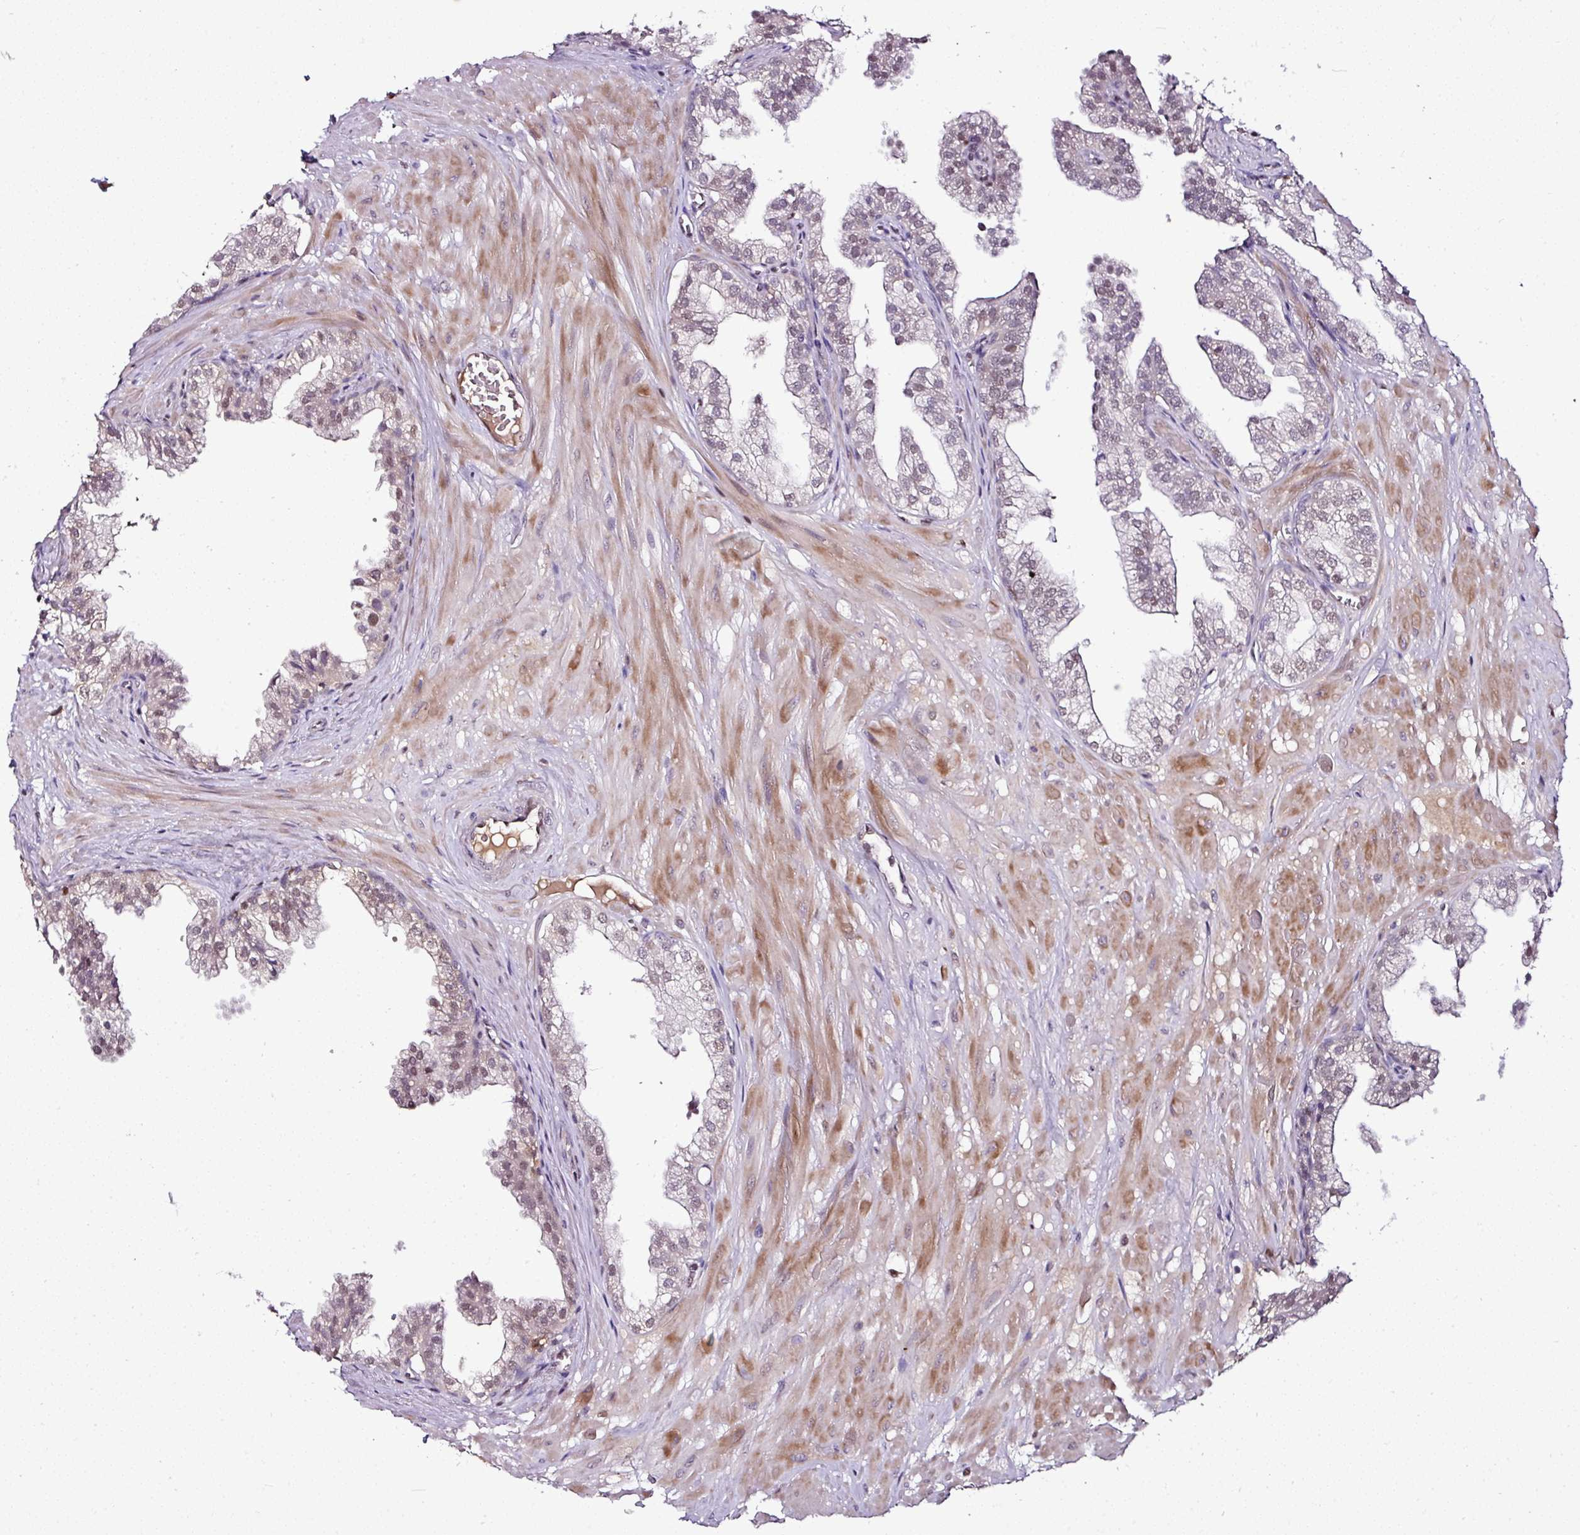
{"staining": {"intensity": "weak", "quantity": "25%-75%", "location": "nuclear"}, "tissue": "prostate", "cell_type": "Glandular cells", "image_type": "normal", "snomed": [{"axis": "morphology", "description": "Normal tissue, NOS"}, {"axis": "topography", "description": "Prostate"}, {"axis": "topography", "description": "Peripheral nerve tissue"}], "caption": "DAB immunohistochemical staining of benign prostate reveals weak nuclear protein positivity in approximately 25%-75% of glandular cells.", "gene": "KLF16", "patient": {"sex": "male", "age": 55}}